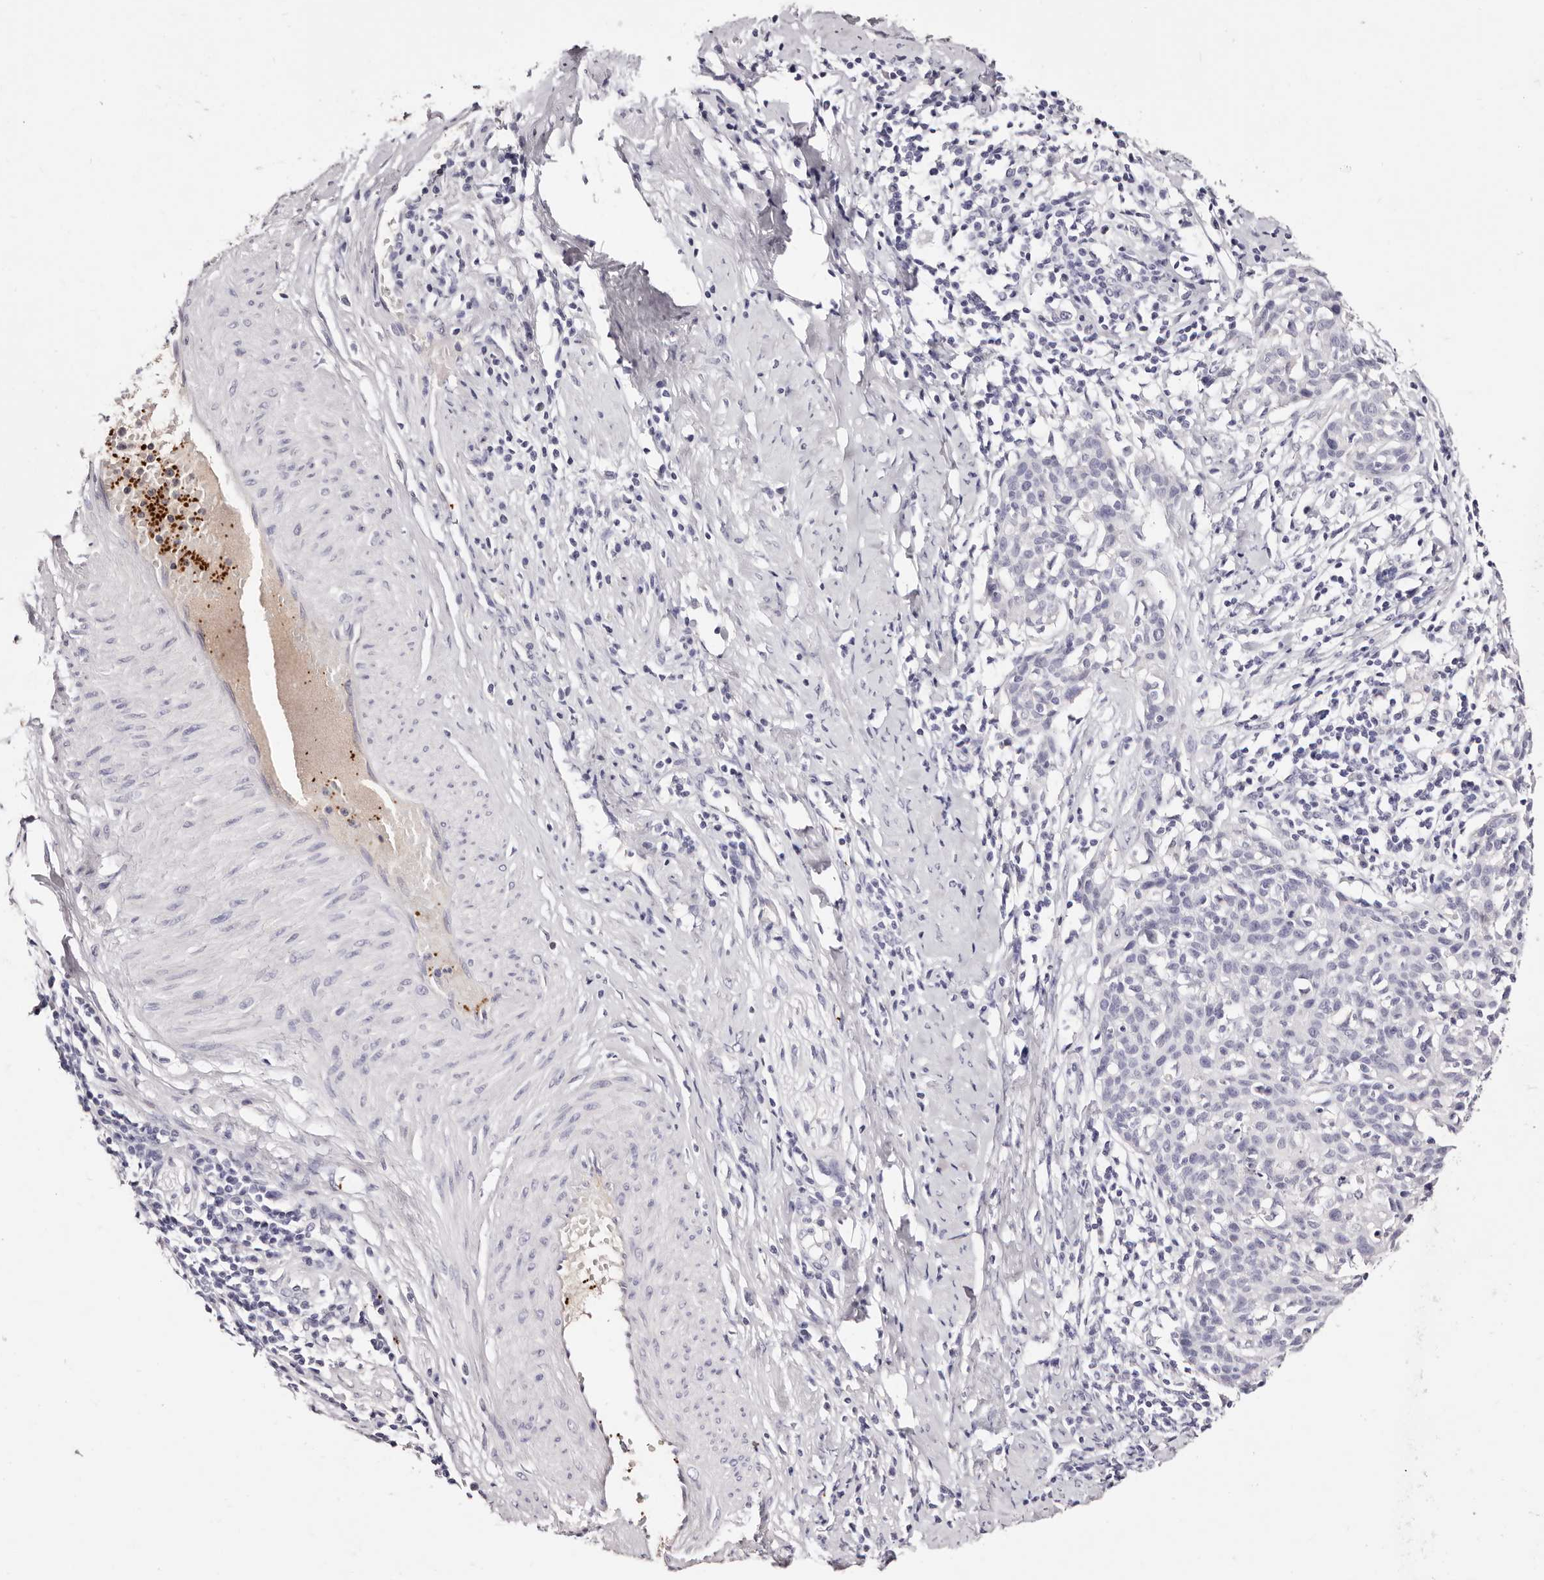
{"staining": {"intensity": "negative", "quantity": "none", "location": "none"}, "tissue": "cervical cancer", "cell_type": "Tumor cells", "image_type": "cancer", "snomed": [{"axis": "morphology", "description": "Squamous cell carcinoma, NOS"}, {"axis": "topography", "description": "Cervix"}], "caption": "Tumor cells are negative for brown protein staining in squamous cell carcinoma (cervical).", "gene": "PF4", "patient": {"sex": "female", "age": 38}}